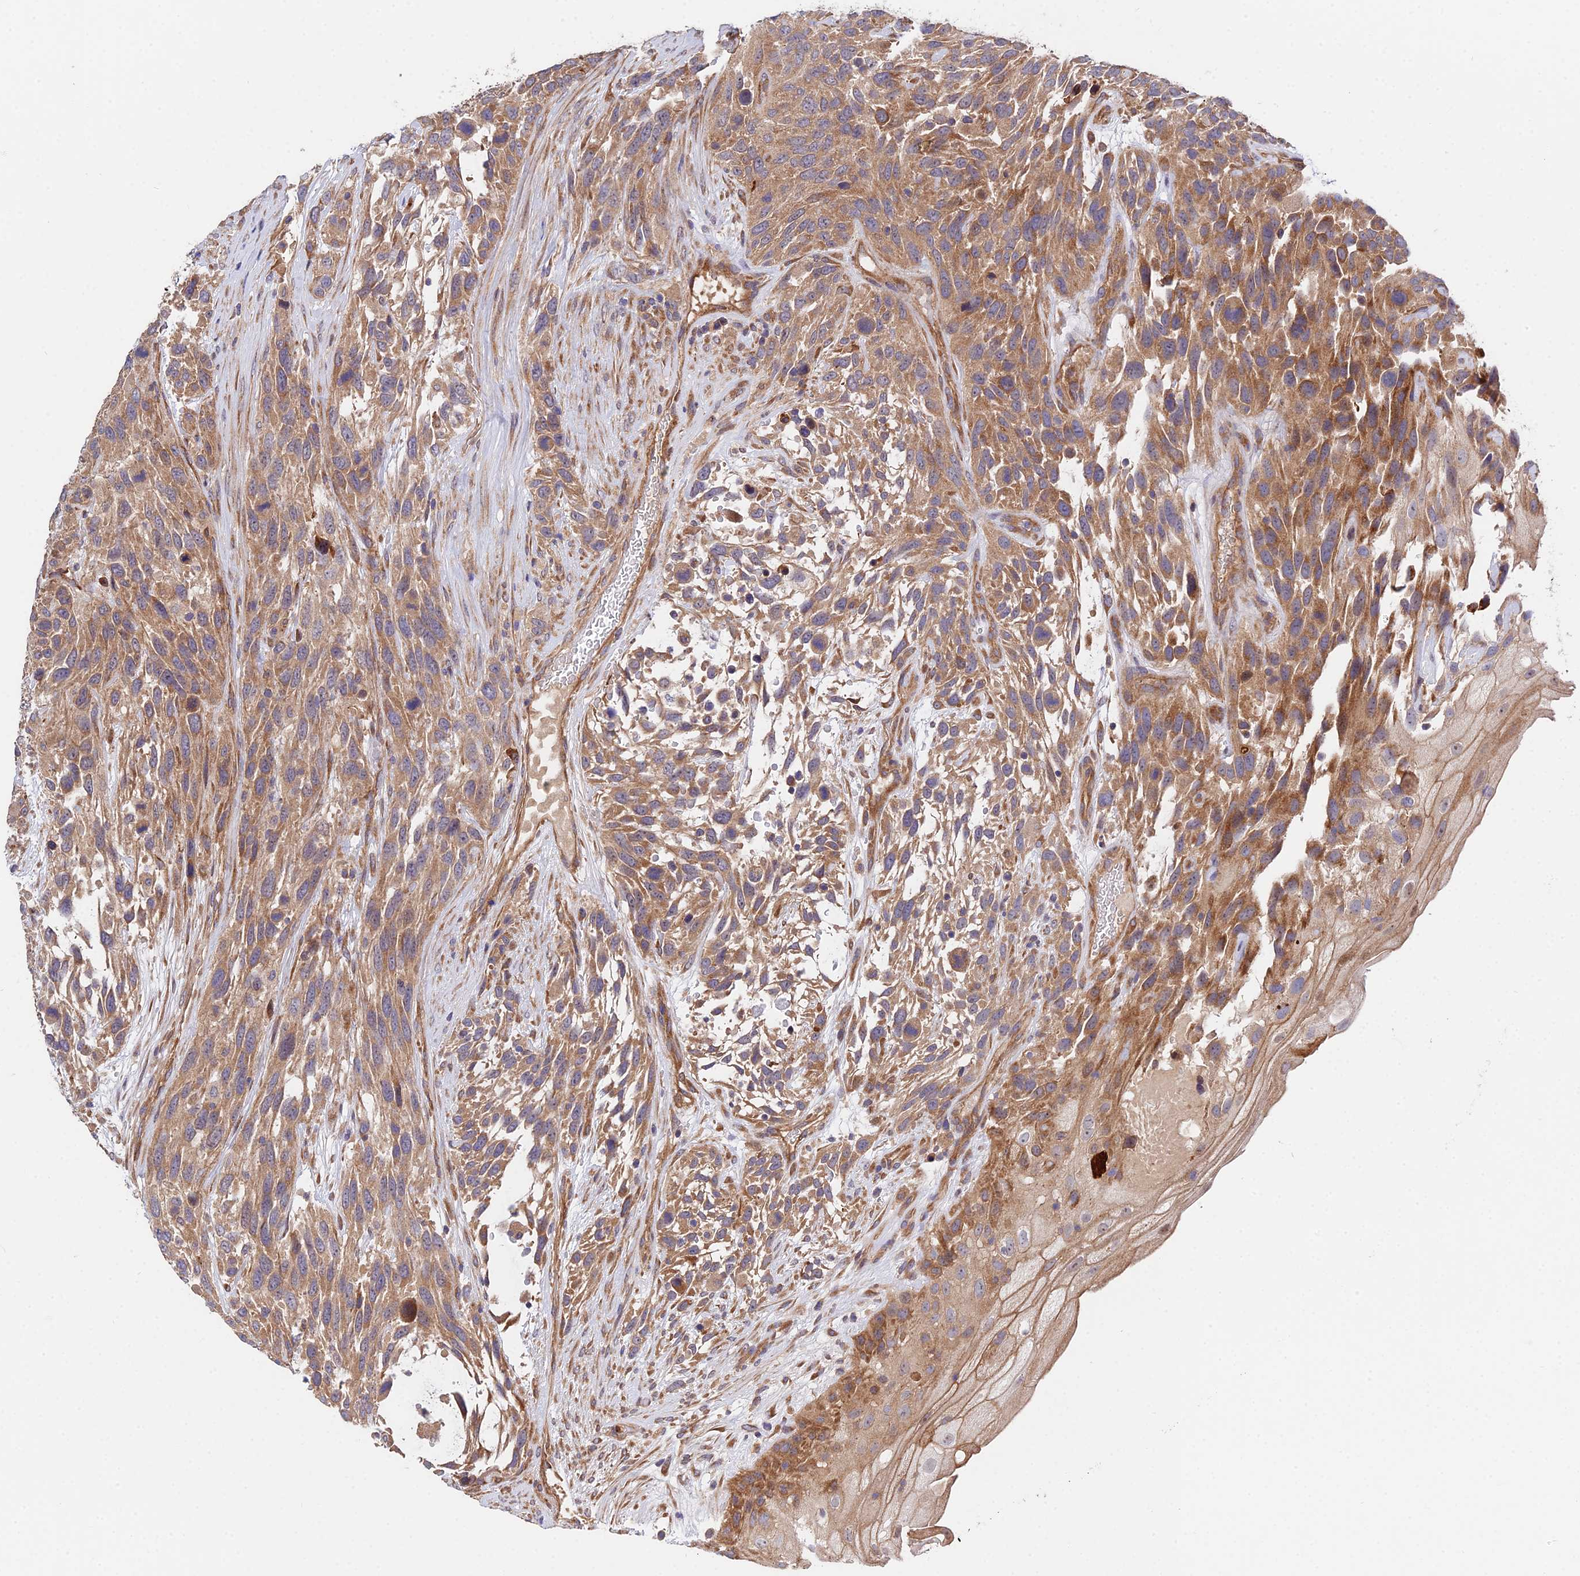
{"staining": {"intensity": "moderate", "quantity": ">75%", "location": "cytoplasmic/membranous"}, "tissue": "urothelial cancer", "cell_type": "Tumor cells", "image_type": "cancer", "snomed": [{"axis": "morphology", "description": "Urothelial carcinoma, High grade"}, {"axis": "topography", "description": "Urinary bladder"}], "caption": "A brown stain shows moderate cytoplasmic/membranous positivity of a protein in urothelial cancer tumor cells. (DAB IHC with brightfield microscopy, high magnification).", "gene": "CDC37L1", "patient": {"sex": "female", "age": 70}}